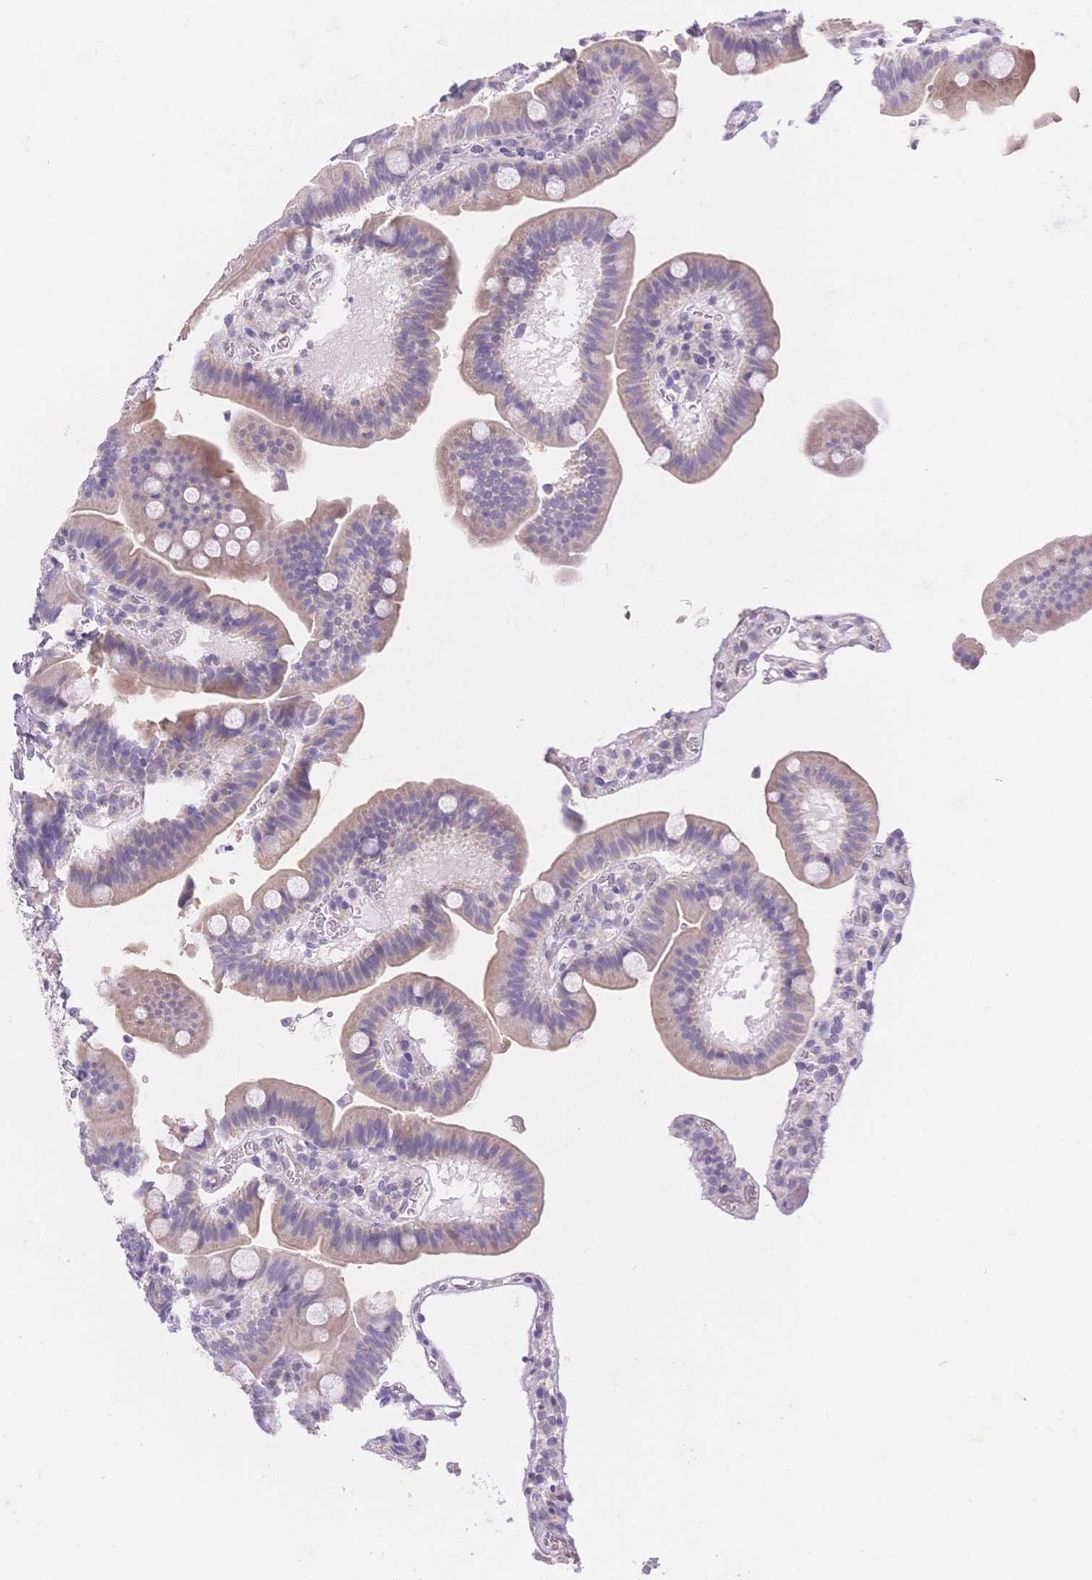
{"staining": {"intensity": "weak", "quantity": "25%-75%", "location": "cytoplasmic/membranous"}, "tissue": "duodenum", "cell_type": "Glandular cells", "image_type": "normal", "snomed": [{"axis": "morphology", "description": "Normal tissue, NOS"}, {"axis": "topography", "description": "Pancreas"}, {"axis": "topography", "description": "Duodenum"}], "caption": "Benign duodenum demonstrates weak cytoplasmic/membranous expression in about 25%-75% of glandular cells.", "gene": "SMYD1", "patient": {"sex": "male", "age": 59}}